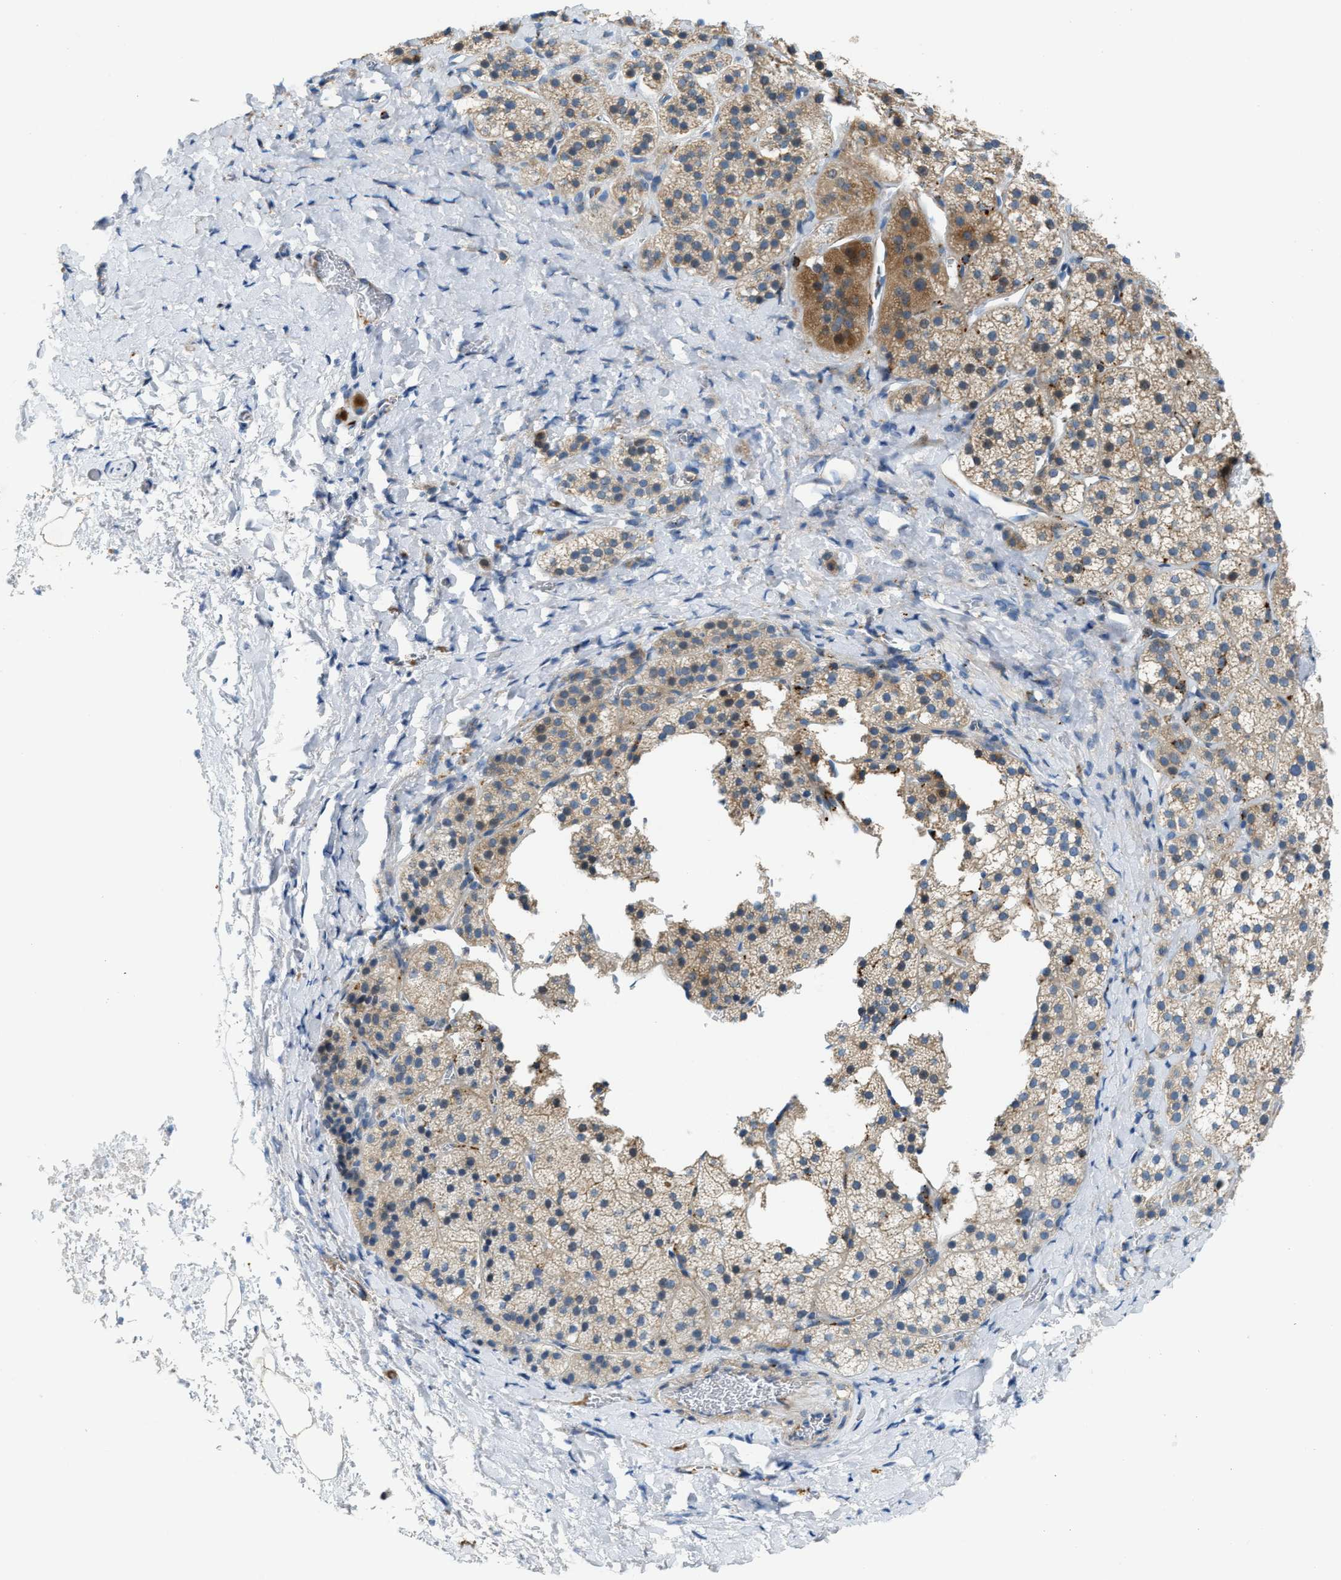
{"staining": {"intensity": "moderate", "quantity": ">75%", "location": "cytoplasmic/membranous"}, "tissue": "adrenal gland", "cell_type": "Glandular cells", "image_type": "normal", "snomed": [{"axis": "morphology", "description": "Normal tissue, NOS"}, {"axis": "topography", "description": "Adrenal gland"}], "caption": "Brown immunohistochemical staining in benign human adrenal gland exhibits moderate cytoplasmic/membranous positivity in approximately >75% of glandular cells. (Brightfield microscopy of DAB IHC at high magnification).", "gene": "KLHDC10", "patient": {"sex": "female", "age": 44}}